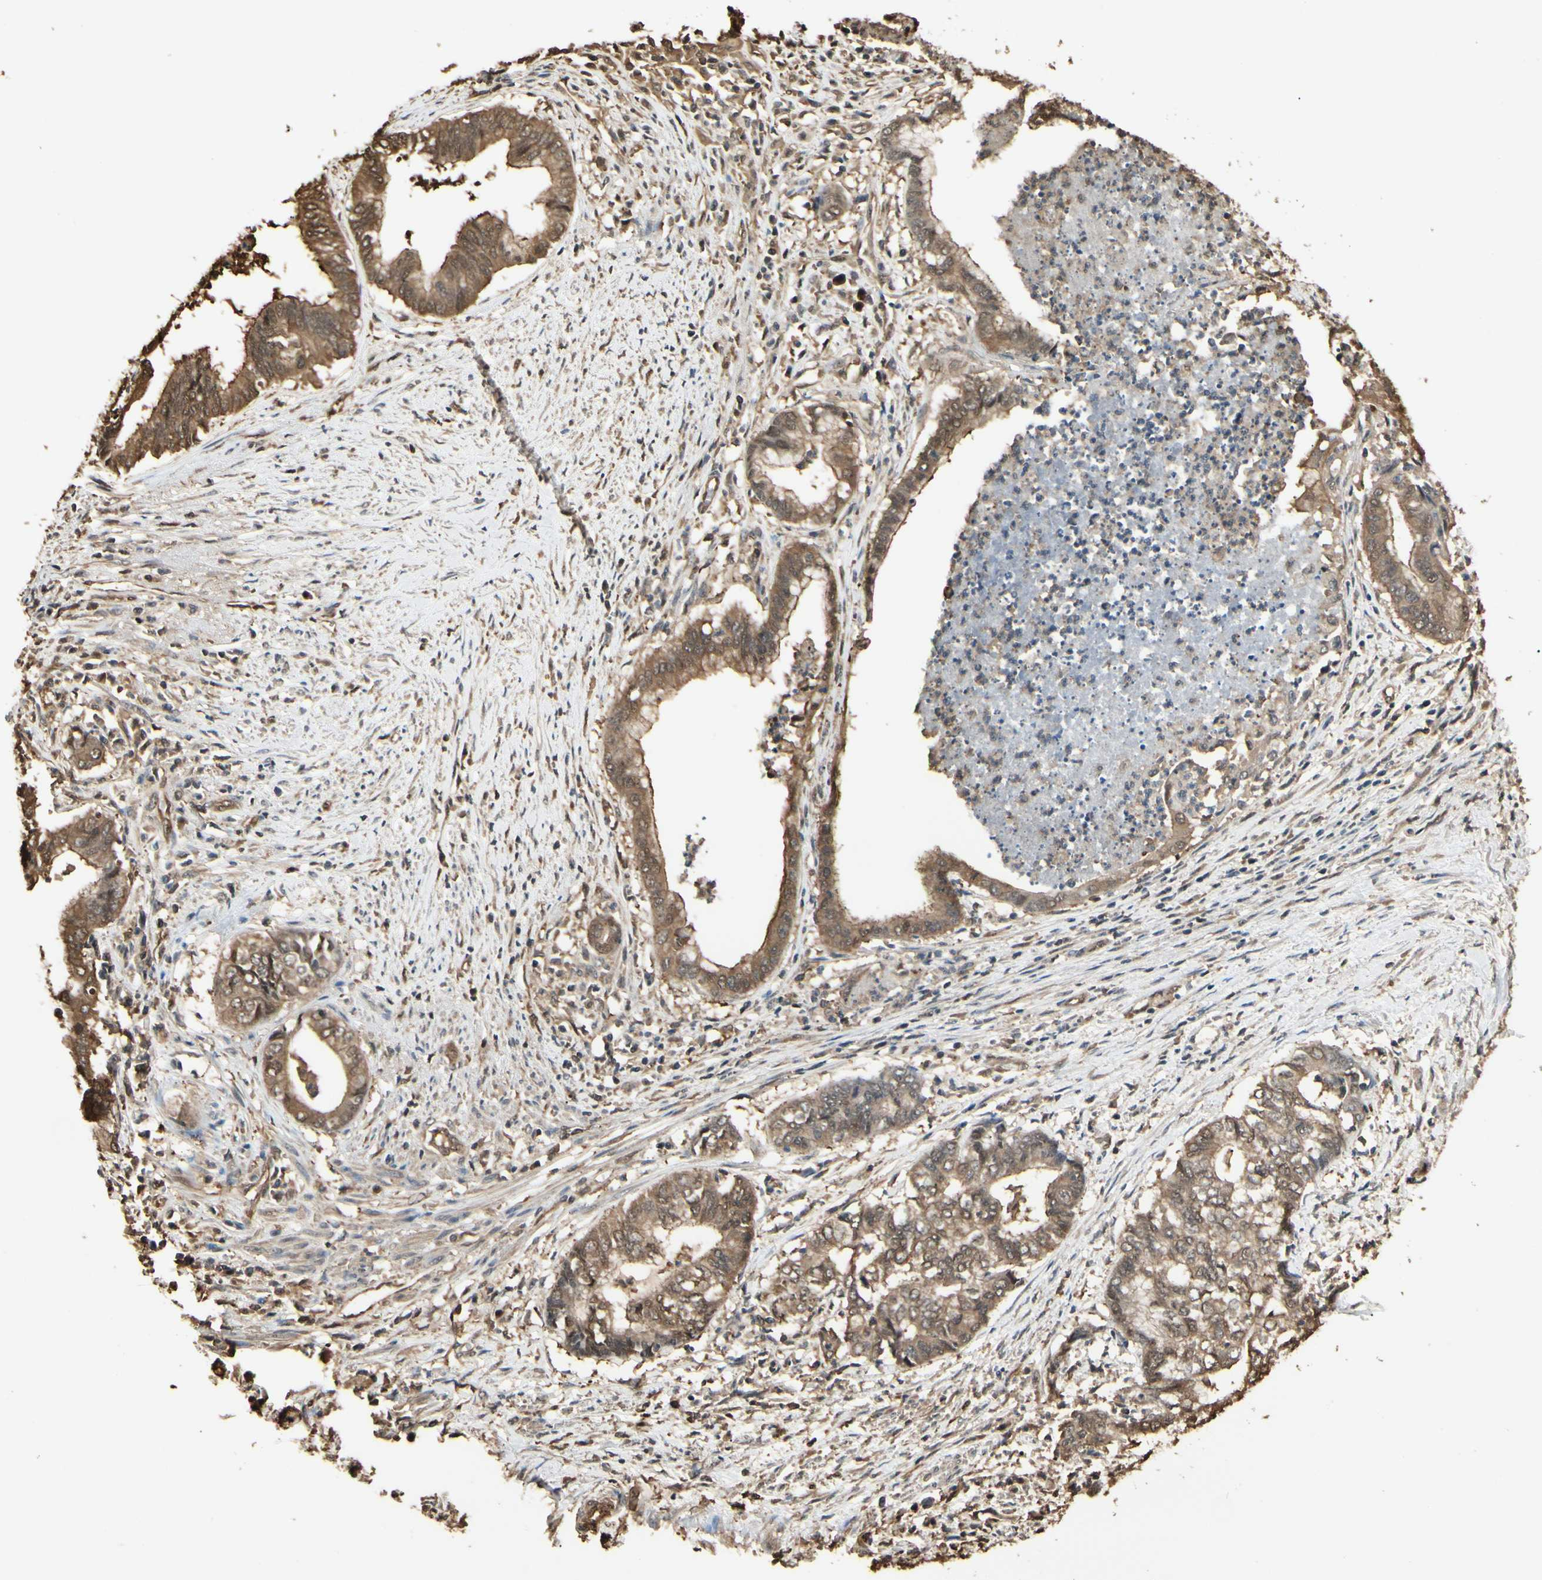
{"staining": {"intensity": "moderate", "quantity": ">75%", "location": "cytoplasmic/membranous,nuclear"}, "tissue": "endometrial cancer", "cell_type": "Tumor cells", "image_type": "cancer", "snomed": [{"axis": "morphology", "description": "Necrosis, NOS"}, {"axis": "morphology", "description": "Adenocarcinoma, NOS"}, {"axis": "topography", "description": "Endometrium"}], "caption": "DAB (3,3'-diaminobenzidine) immunohistochemical staining of human endometrial cancer displays moderate cytoplasmic/membranous and nuclear protein positivity in about >75% of tumor cells.", "gene": "YWHAE", "patient": {"sex": "female", "age": 79}}